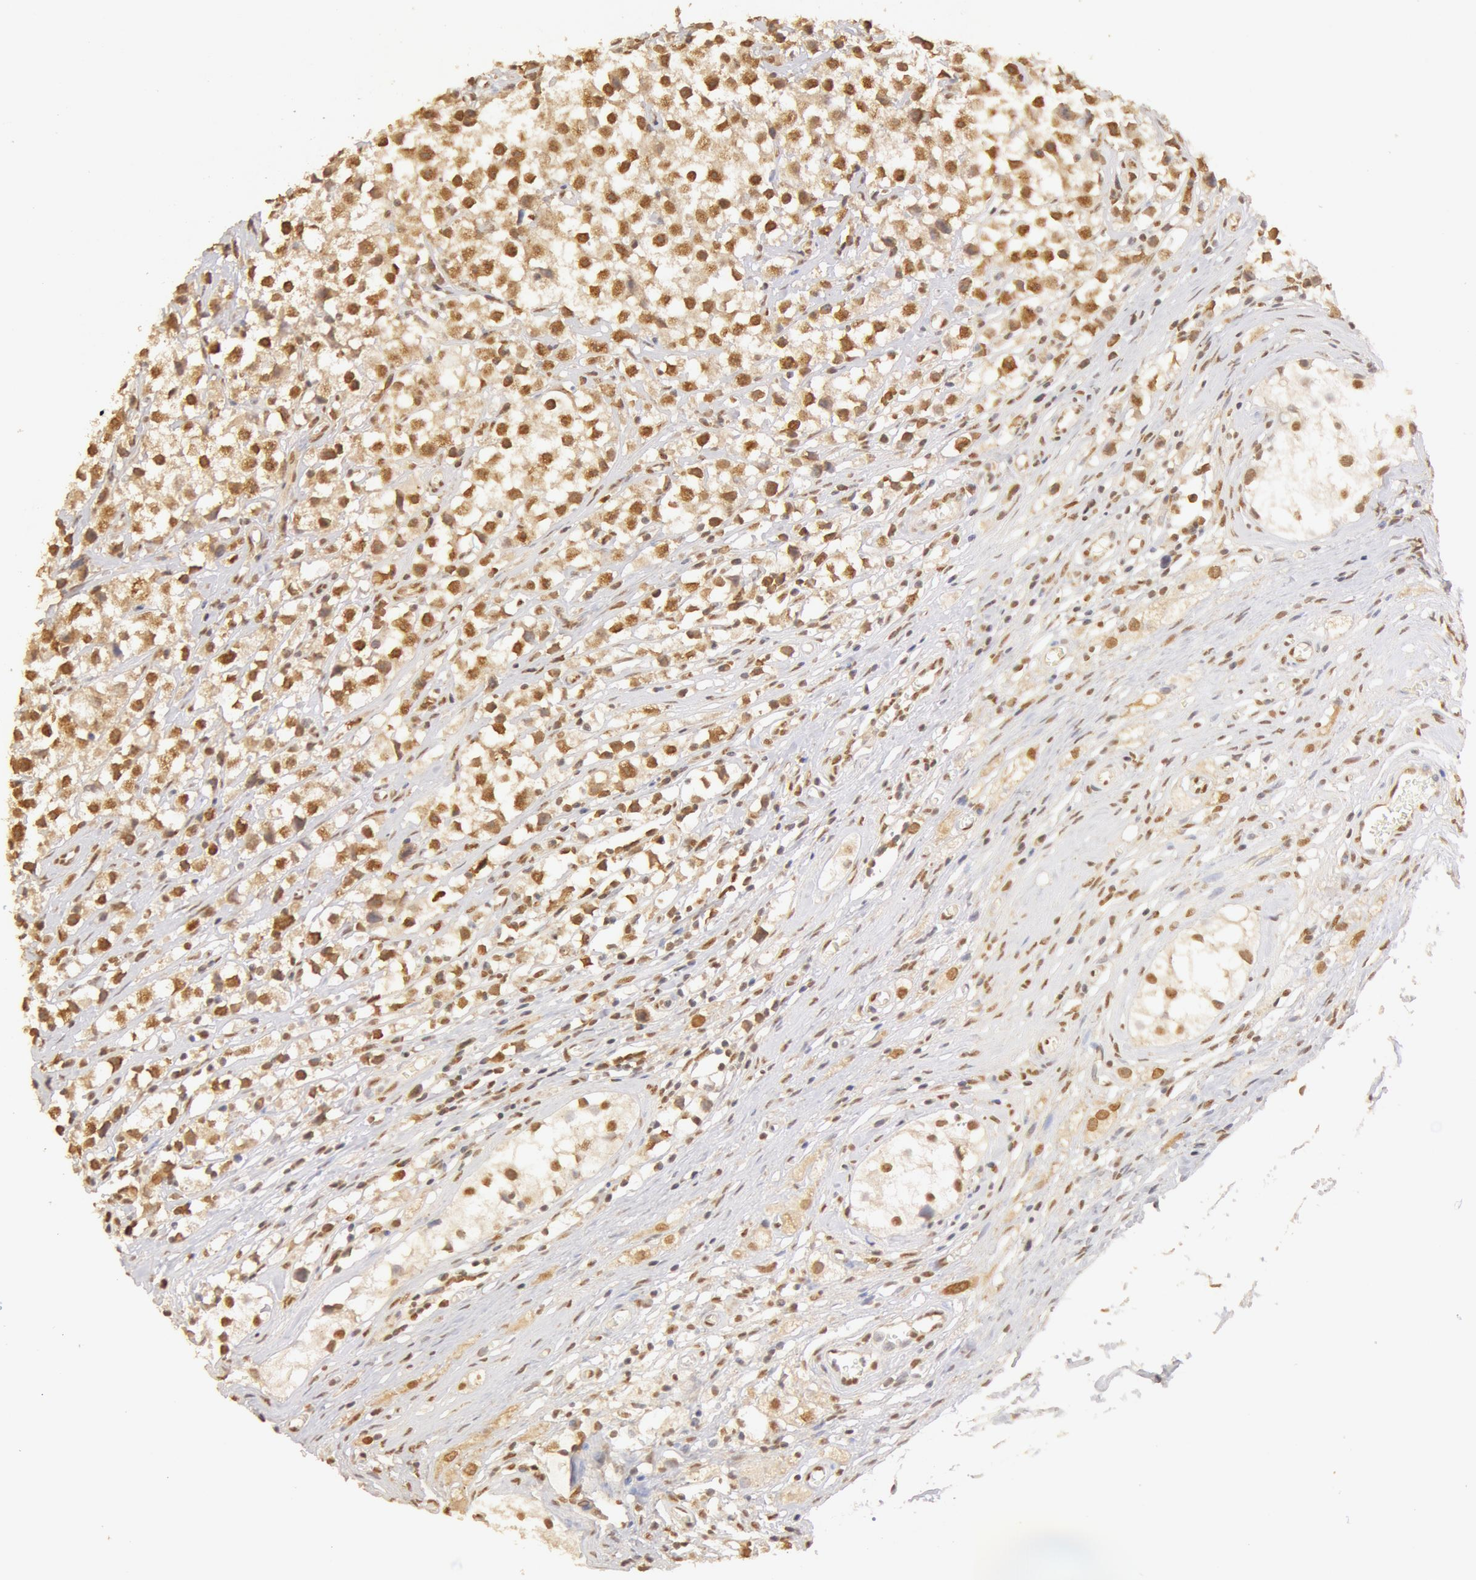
{"staining": {"intensity": "moderate", "quantity": ">75%", "location": "cytoplasmic/membranous,nuclear"}, "tissue": "testis cancer", "cell_type": "Tumor cells", "image_type": "cancer", "snomed": [{"axis": "morphology", "description": "Seminoma, NOS"}, {"axis": "topography", "description": "Testis"}], "caption": "IHC photomicrograph of testis cancer stained for a protein (brown), which reveals medium levels of moderate cytoplasmic/membranous and nuclear expression in about >75% of tumor cells.", "gene": "SNRNP70", "patient": {"sex": "male", "age": 35}}